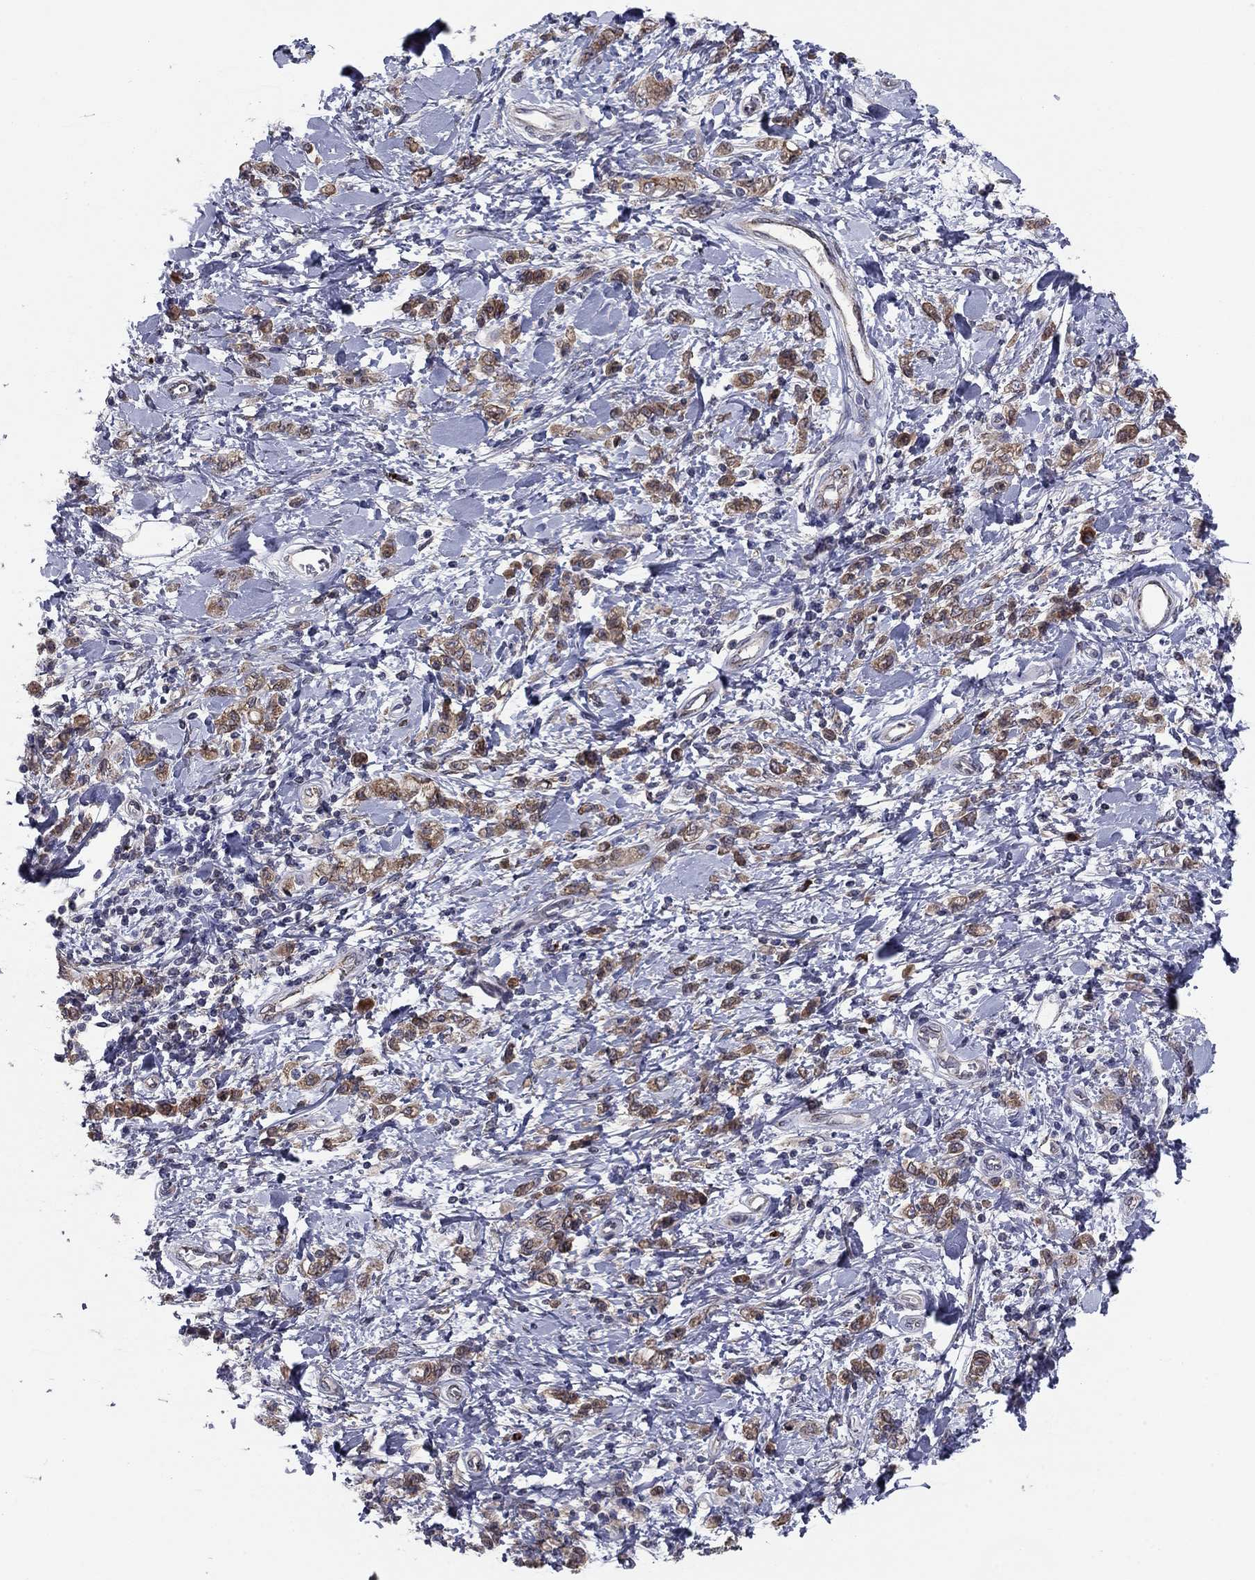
{"staining": {"intensity": "moderate", "quantity": ">75%", "location": "cytoplasmic/membranous"}, "tissue": "stomach cancer", "cell_type": "Tumor cells", "image_type": "cancer", "snomed": [{"axis": "morphology", "description": "Adenocarcinoma, NOS"}, {"axis": "topography", "description": "Stomach"}], "caption": "Immunohistochemistry (IHC) photomicrograph of stomach adenocarcinoma stained for a protein (brown), which displays medium levels of moderate cytoplasmic/membranous positivity in about >75% of tumor cells.", "gene": "YIF1A", "patient": {"sex": "male", "age": 77}}